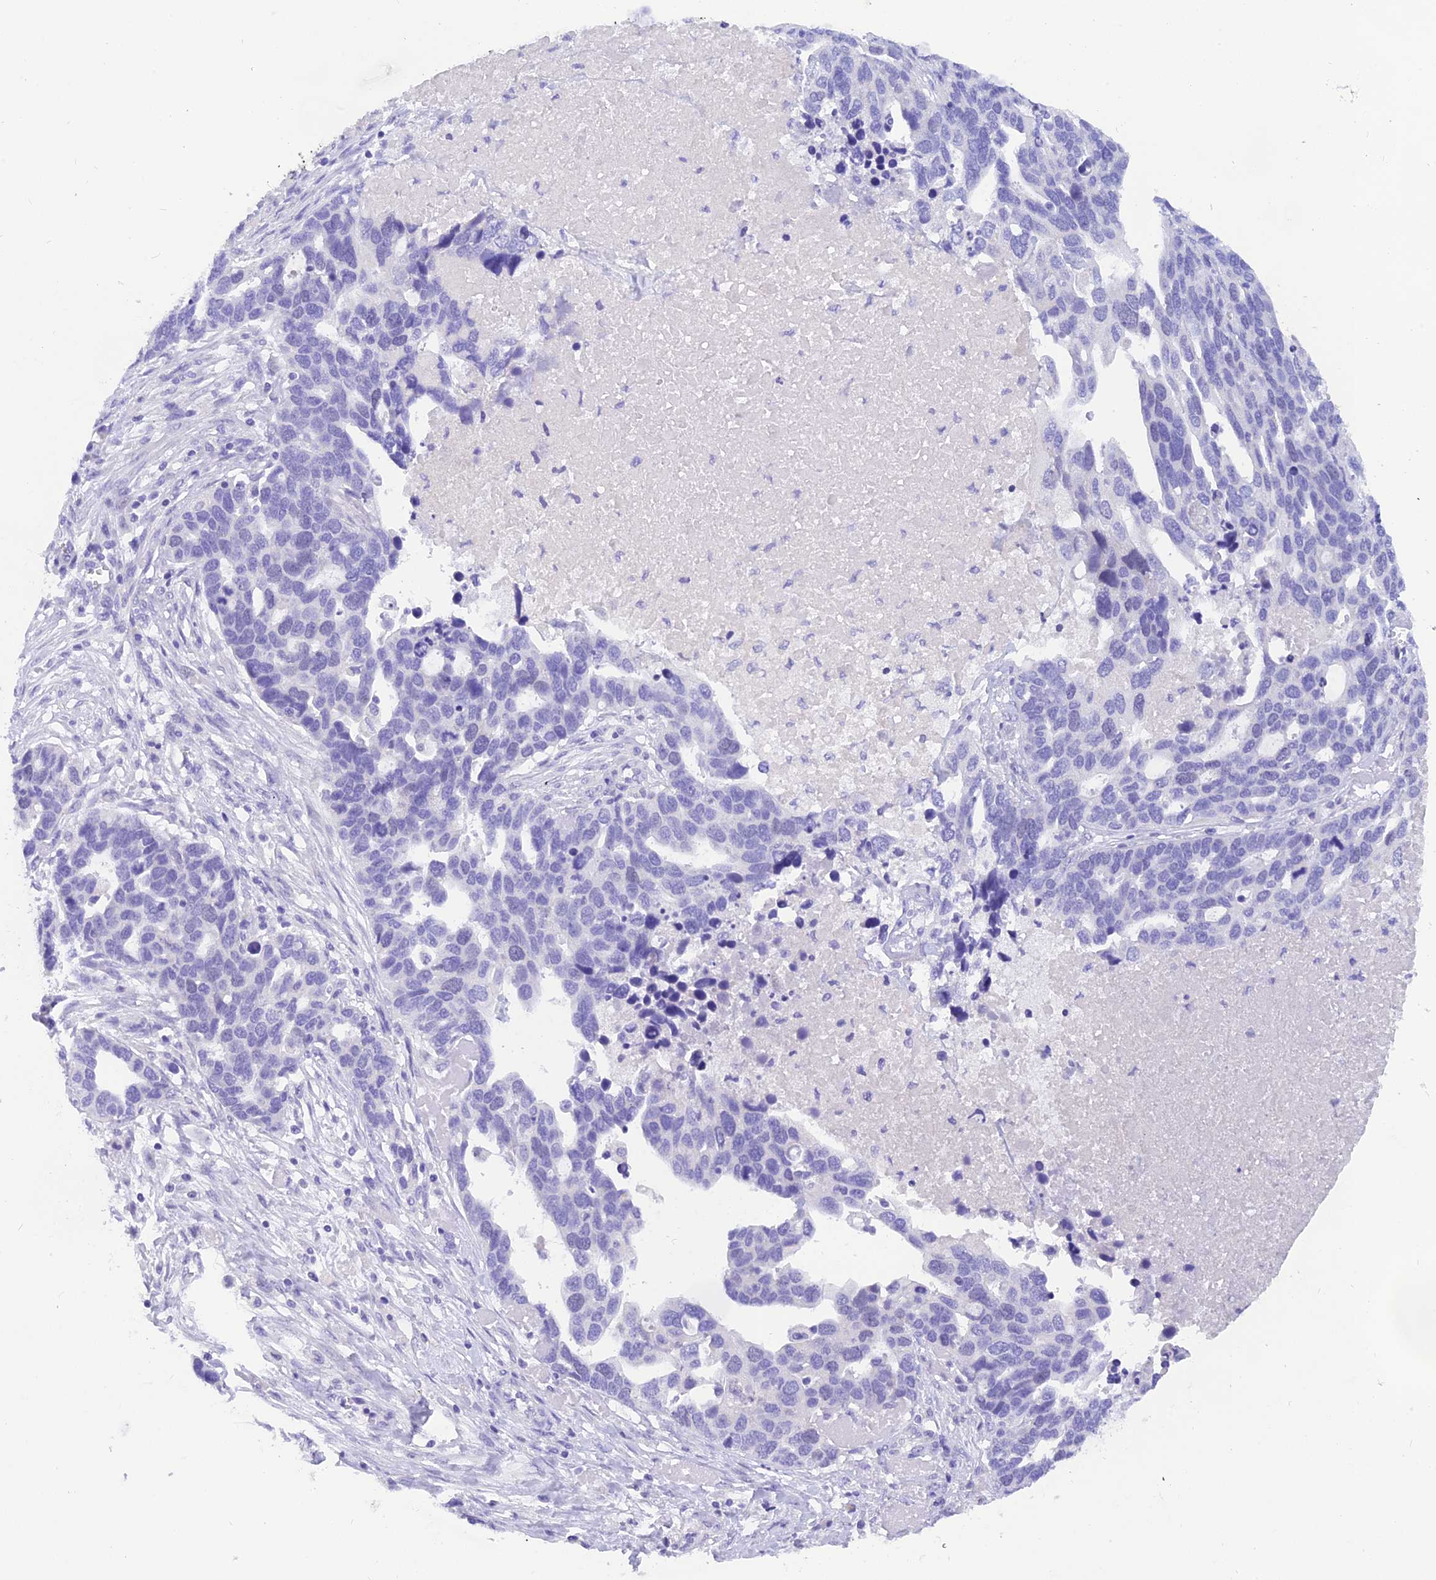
{"staining": {"intensity": "negative", "quantity": "none", "location": "none"}, "tissue": "ovarian cancer", "cell_type": "Tumor cells", "image_type": "cancer", "snomed": [{"axis": "morphology", "description": "Cystadenocarcinoma, serous, NOS"}, {"axis": "topography", "description": "Ovary"}], "caption": "This photomicrograph is of ovarian cancer stained with immunohistochemistry to label a protein in brown with the nuclei are counter-stained blue. There is no expression in tumor cells.", "gene": "KDELR3", "patient": {"sex": "female", "age": 54}}